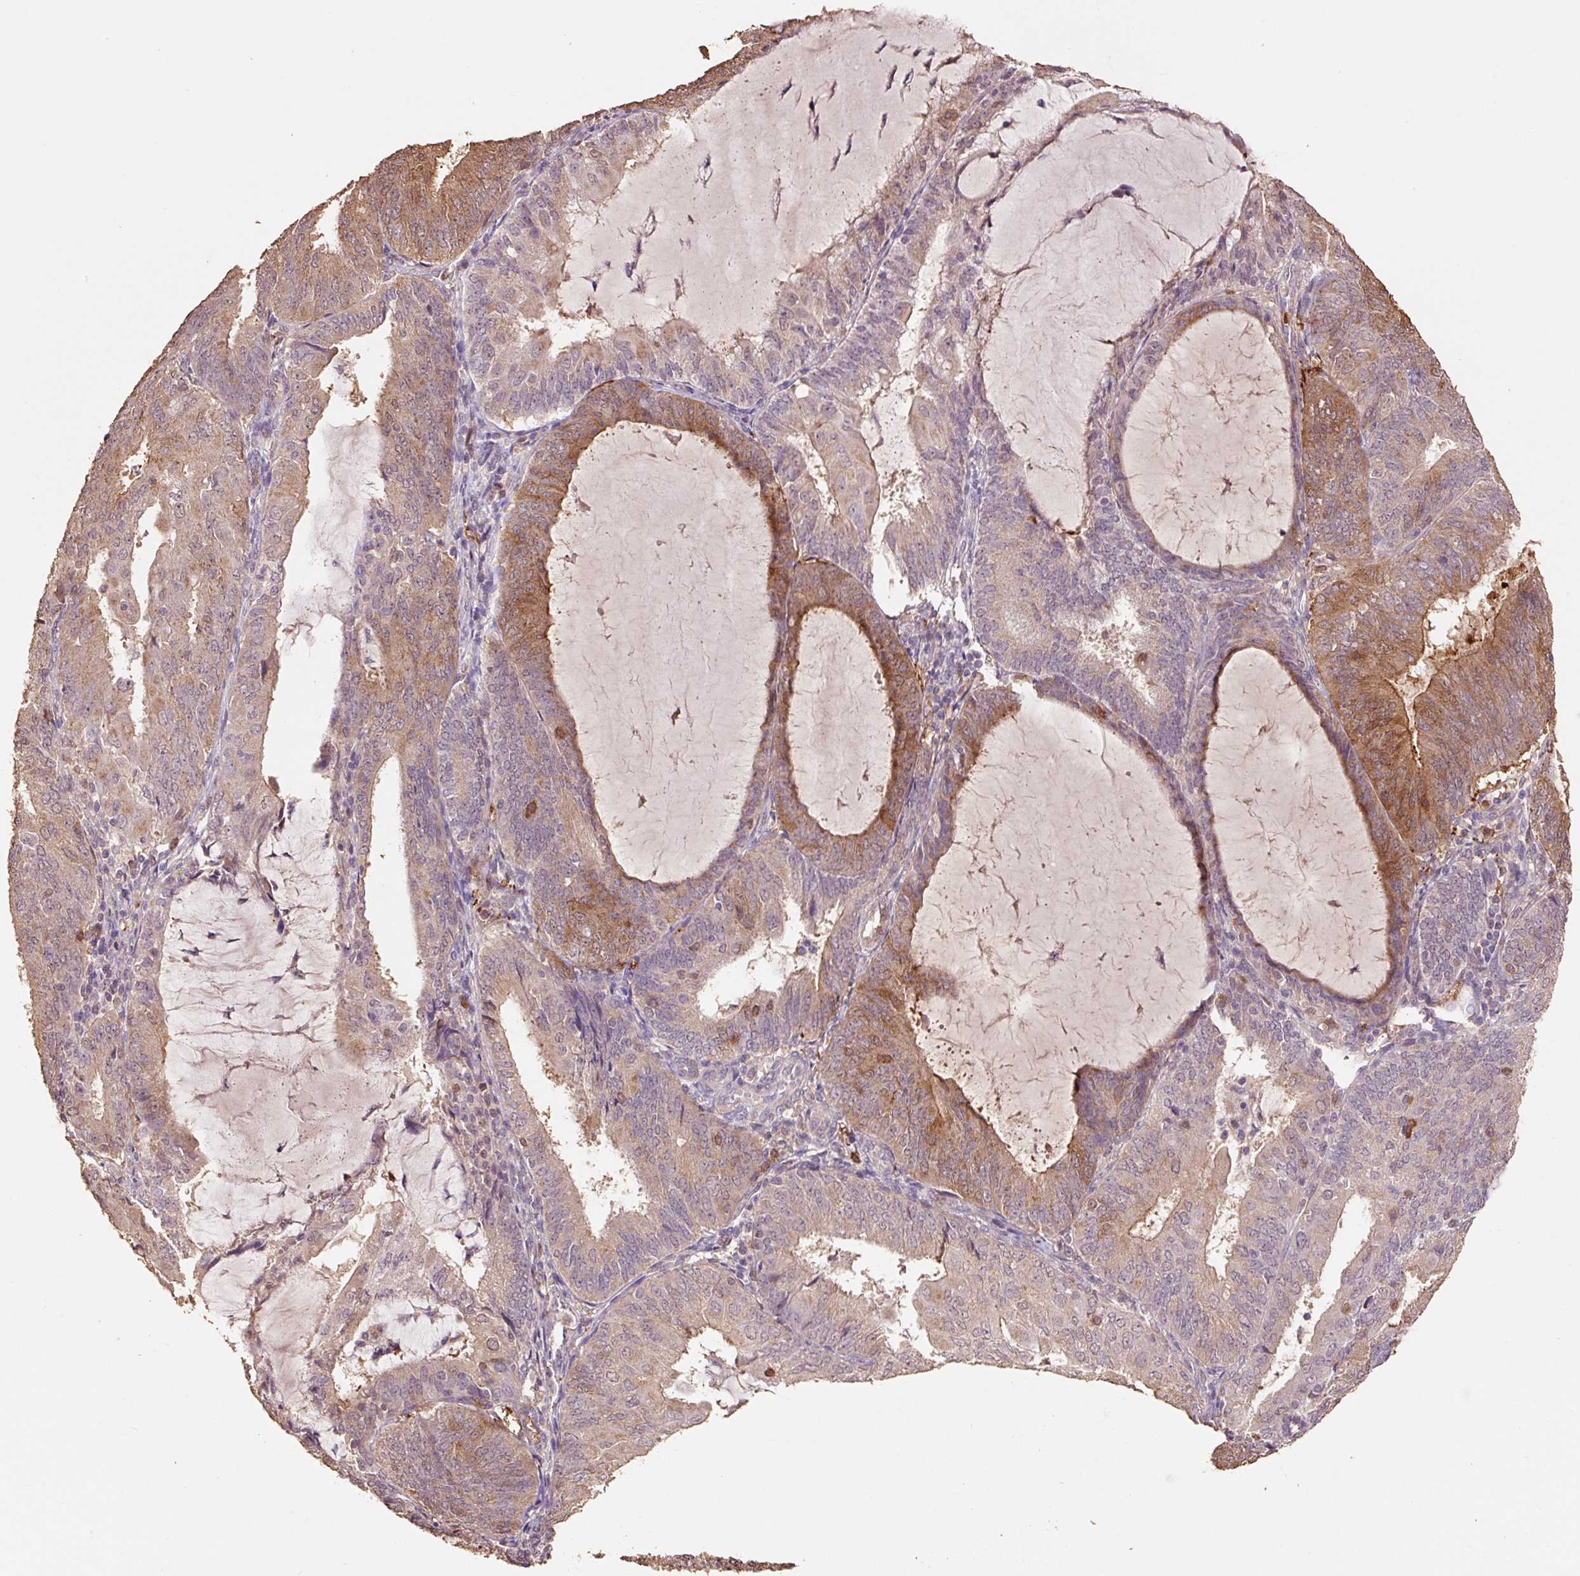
{"staining": {"intensity": "moderate", "quantity": ">75%", "location": "cytoplasmic/membranous,nuclear"}, "tissue": "endometrial cancer", "cell_type": "Tumor cells", "image_type": "cancer", "snomed": [{"axis": "morphology", "description": "Adenocarcinoma, NOS"}, {"axis": "topography", "description": "Endometrium"}], "caption": "The immunohistochemical stain labels moderate cytoplasmic/membranous and nuclear staining in tumor cells of adenocarcinoma (endometrial) tissue. (DAB = brown stain, brightfield microscopy at high magnification).", "gene": "HERC2", "patient": {"sex": "female", "age": 81}}